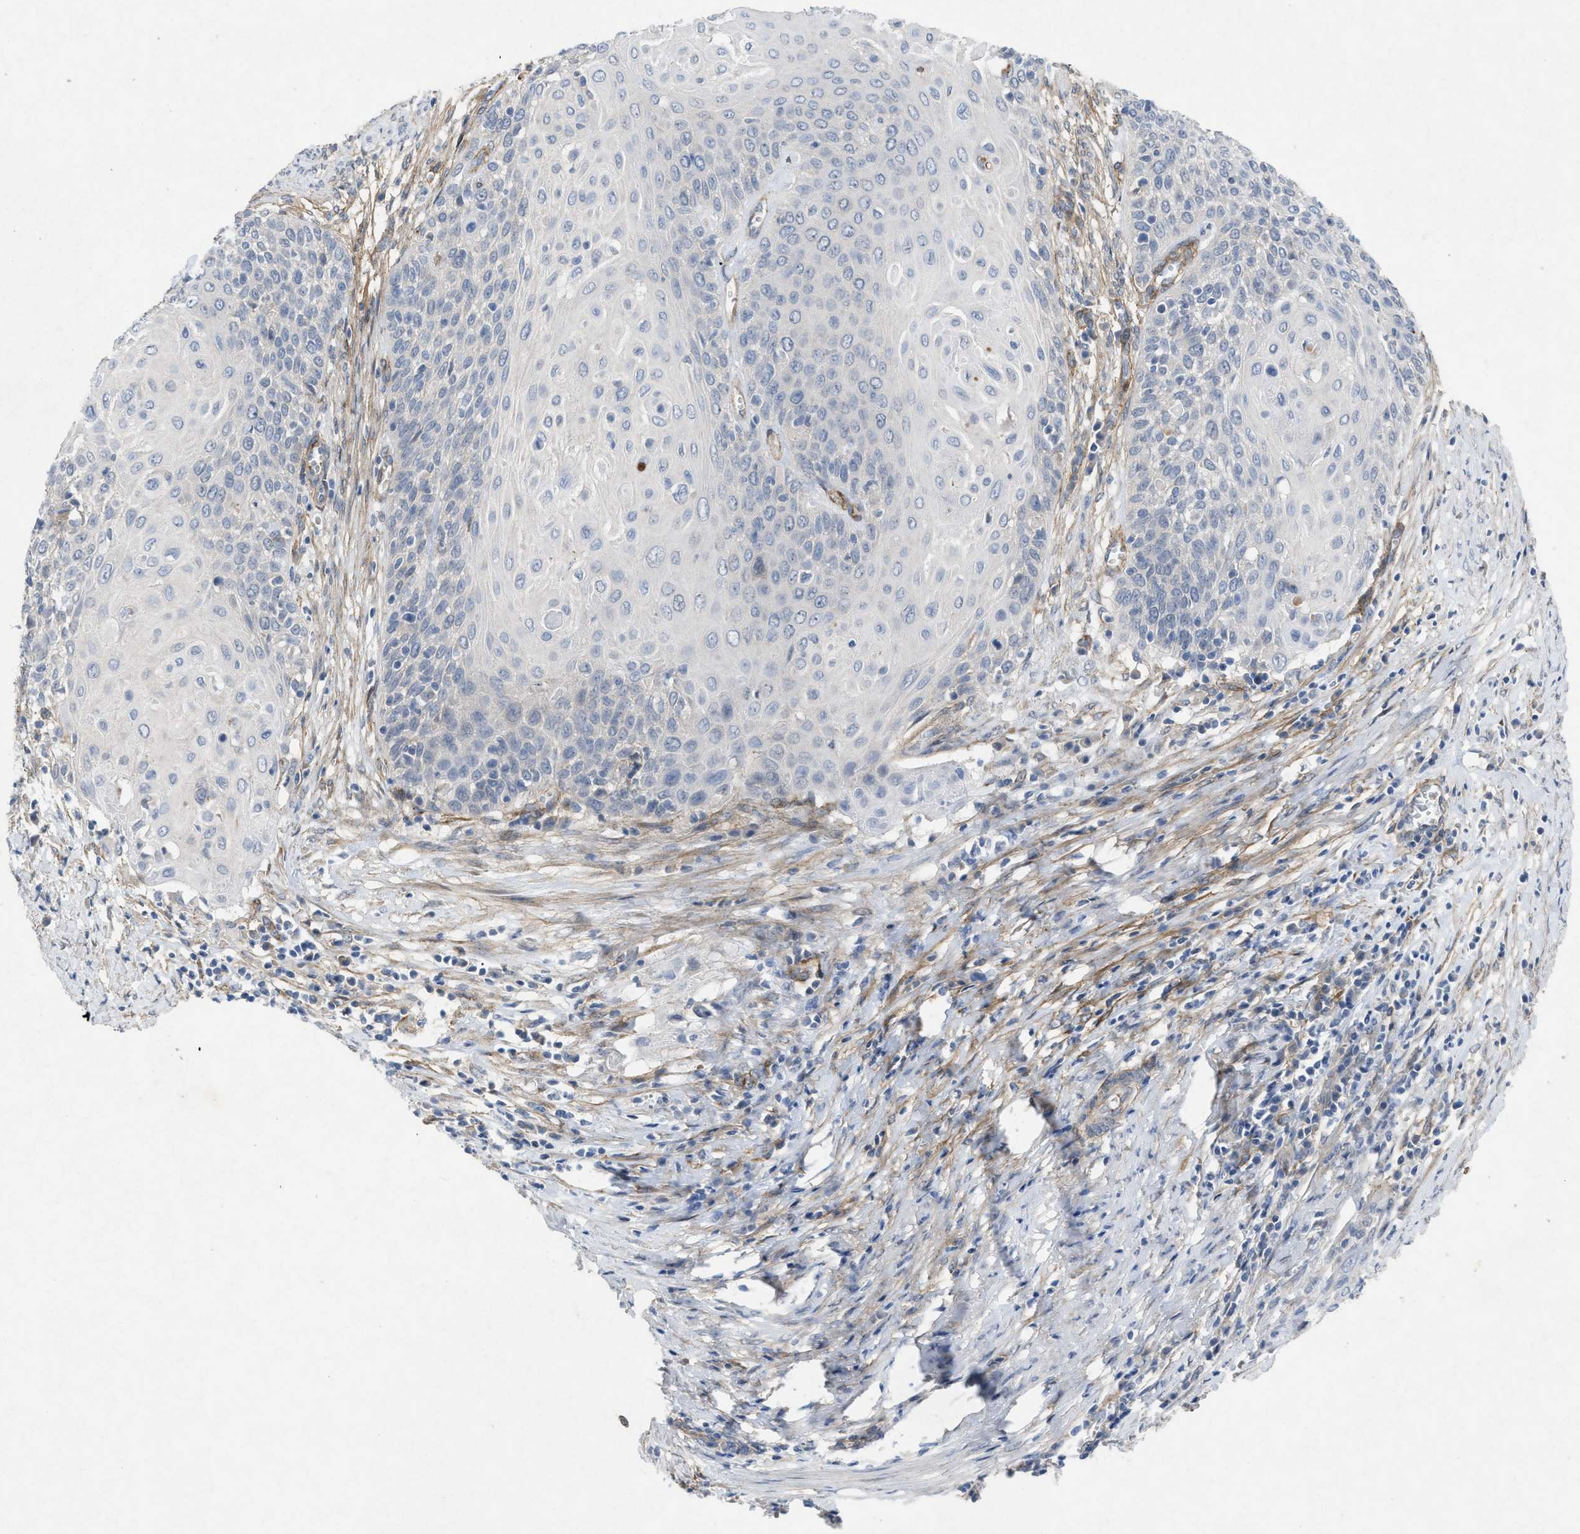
{"staining": {"intensity": "negative", "quantity": "none", "location": "none"}, "tissue": "cervical cancer", "cell_type": "Tumor cells", "image_type": "cancer", "snomed": [{"axis": "morphology", "description": "Squamous cell carcinoma, NOS"}, {"axis": "topography", "description": "Cervix"}], "caption": "Immunohistochemical staining of cervical squamous cell carcinoma shows no significant staining in tumor cells. The staining was performed using DAB (3,3'-diaminobenzidine) to visualize the protein expression in brown, while the nuclei were stained in blue with hematoxylin (Magnification: 20x).", "gene": "PDGFRA", "patient": {"sex": "female", "age": 39}}